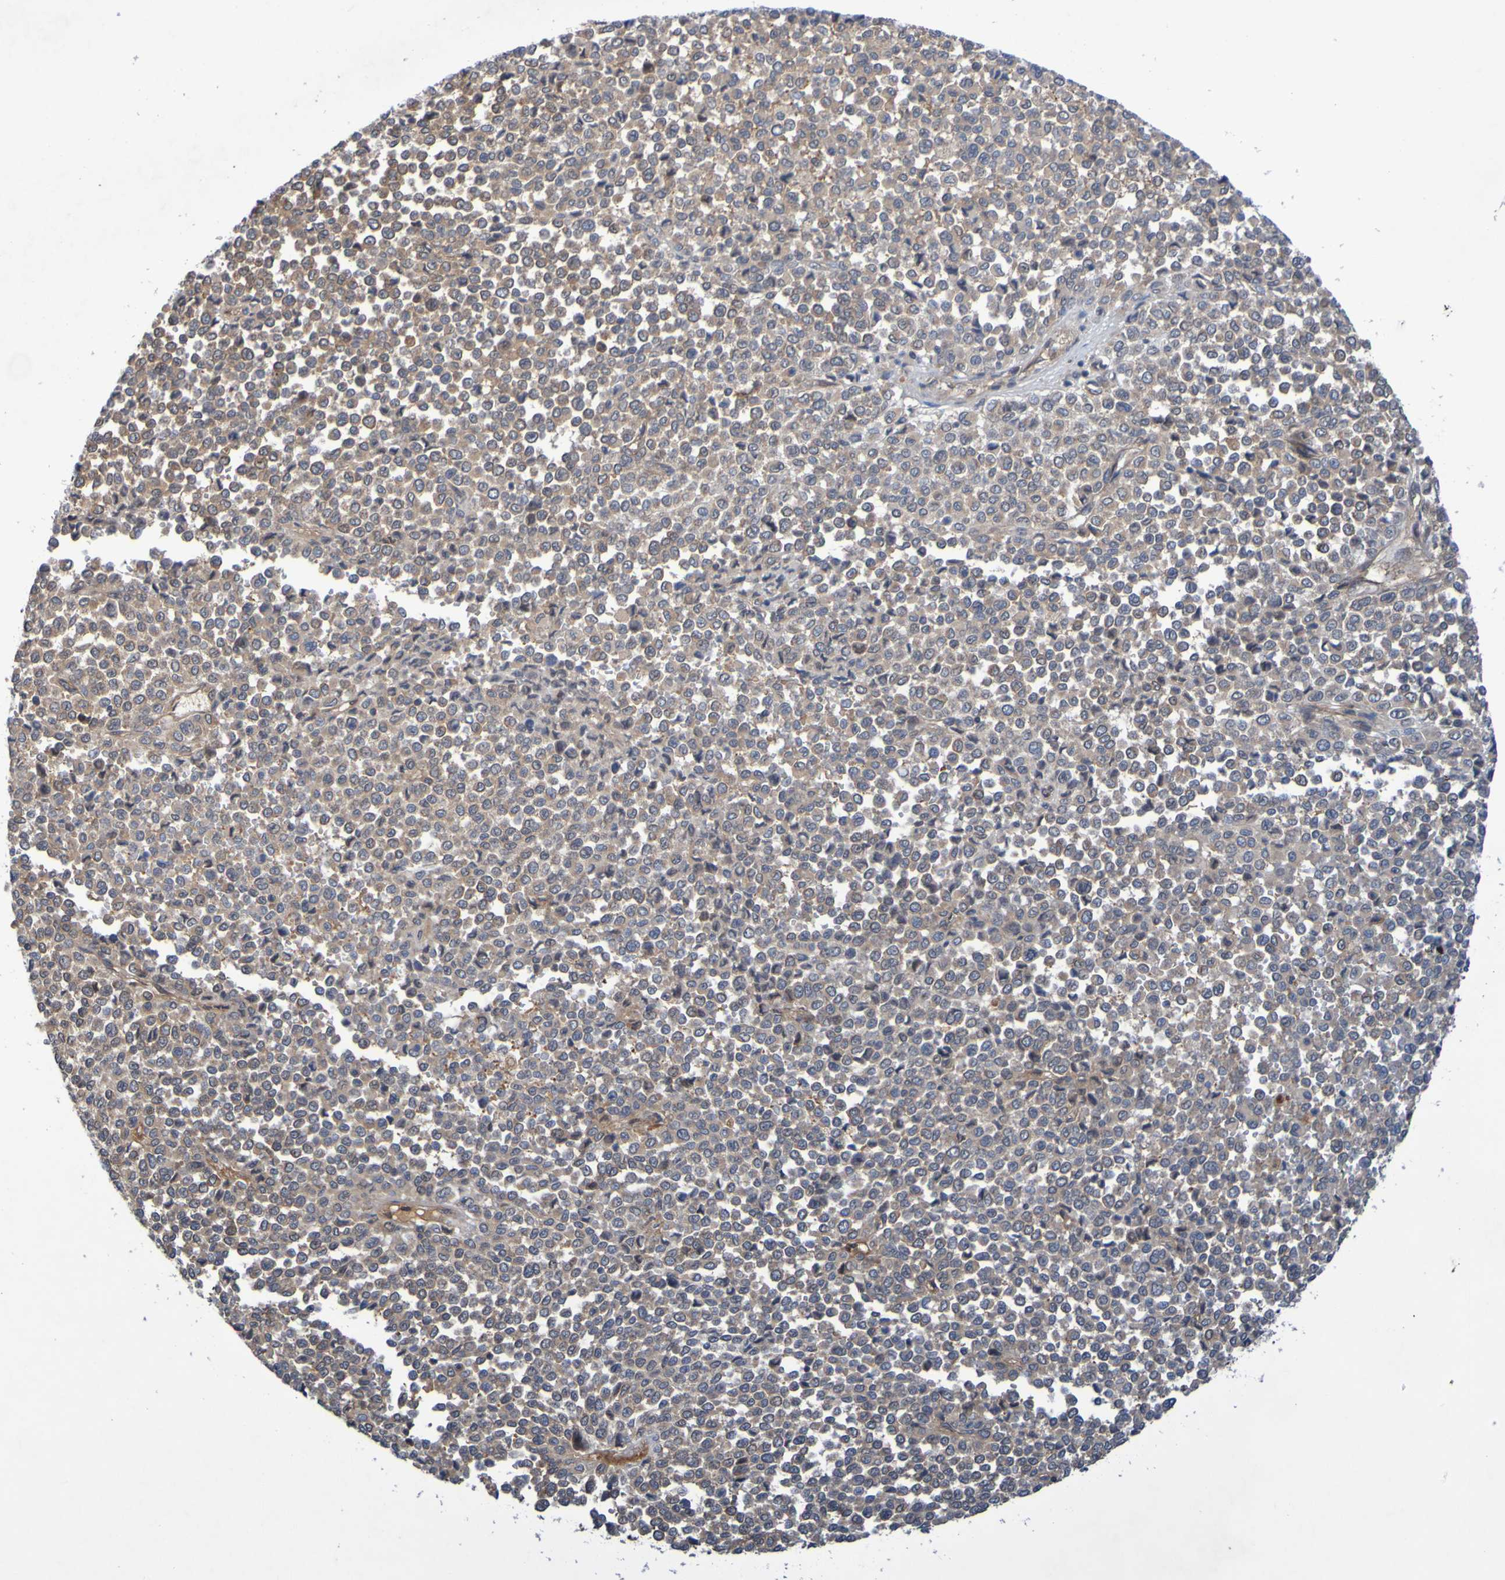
{"staining": {"intensity": "weak", "quantity": ">75%", "location": "cytoplasmic/membranous"}, "tissue": "melanoma", "cell_type": "Tumor cells", "image_type": "cancer", "snomed": [{"axis": "morphology", "description": "Malignant melanoma, Metastatic site"}, {"axis": "topography", "description": "Pancreas"}], "caption": "Protein expression analysis of malignant melanoma (metastatic site) shows weak cytoplasmic/membranous staining in approximately >75% of tumor cells. (DAB IHC with brightfield microscopy, high magnification).", "gene": "SDK1", "patient": {"sex": "female", "age": 30}}